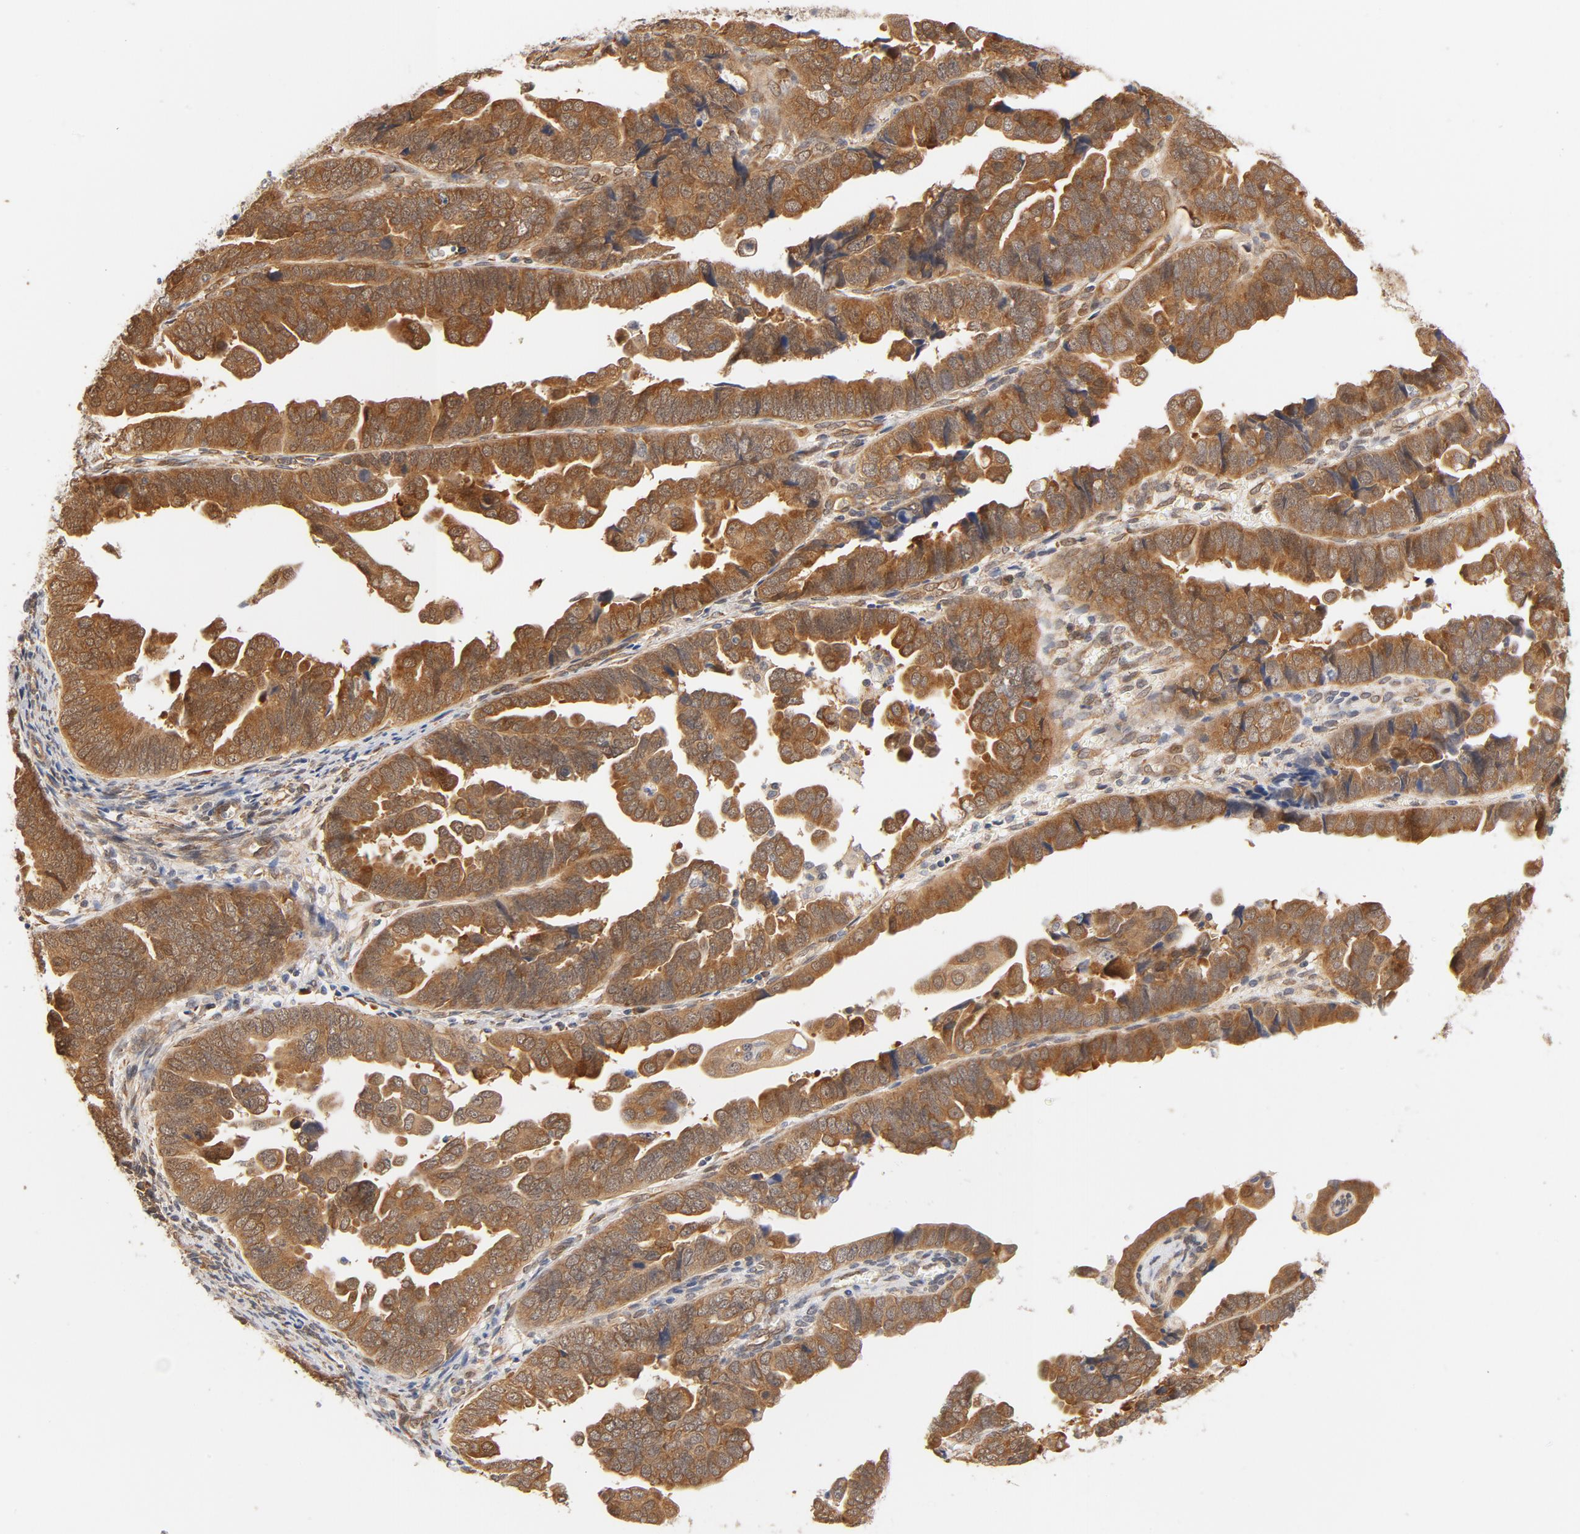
{"staining": {"intensity": "moderate", "quantity": ">75%", "location": "cytoplasmic/membranous"}, "tissue": "endometrial cancer", "cell_type": "Tumor cells", "image_type": "cancer", "snomed": [{"axis": "morphology", "description": "Adenocarcinoma, NOS"}, {"axis": "topography", "description": "Endometrium"}], "caption": "Endometrial cancer was stained to show a protein in brown. There is medium levels of moderate cytoplasmic/membranous expression in about >75% of tumor cells.", "gene": "EIF4E", "patient": {"sex": "female", "age": 75}}